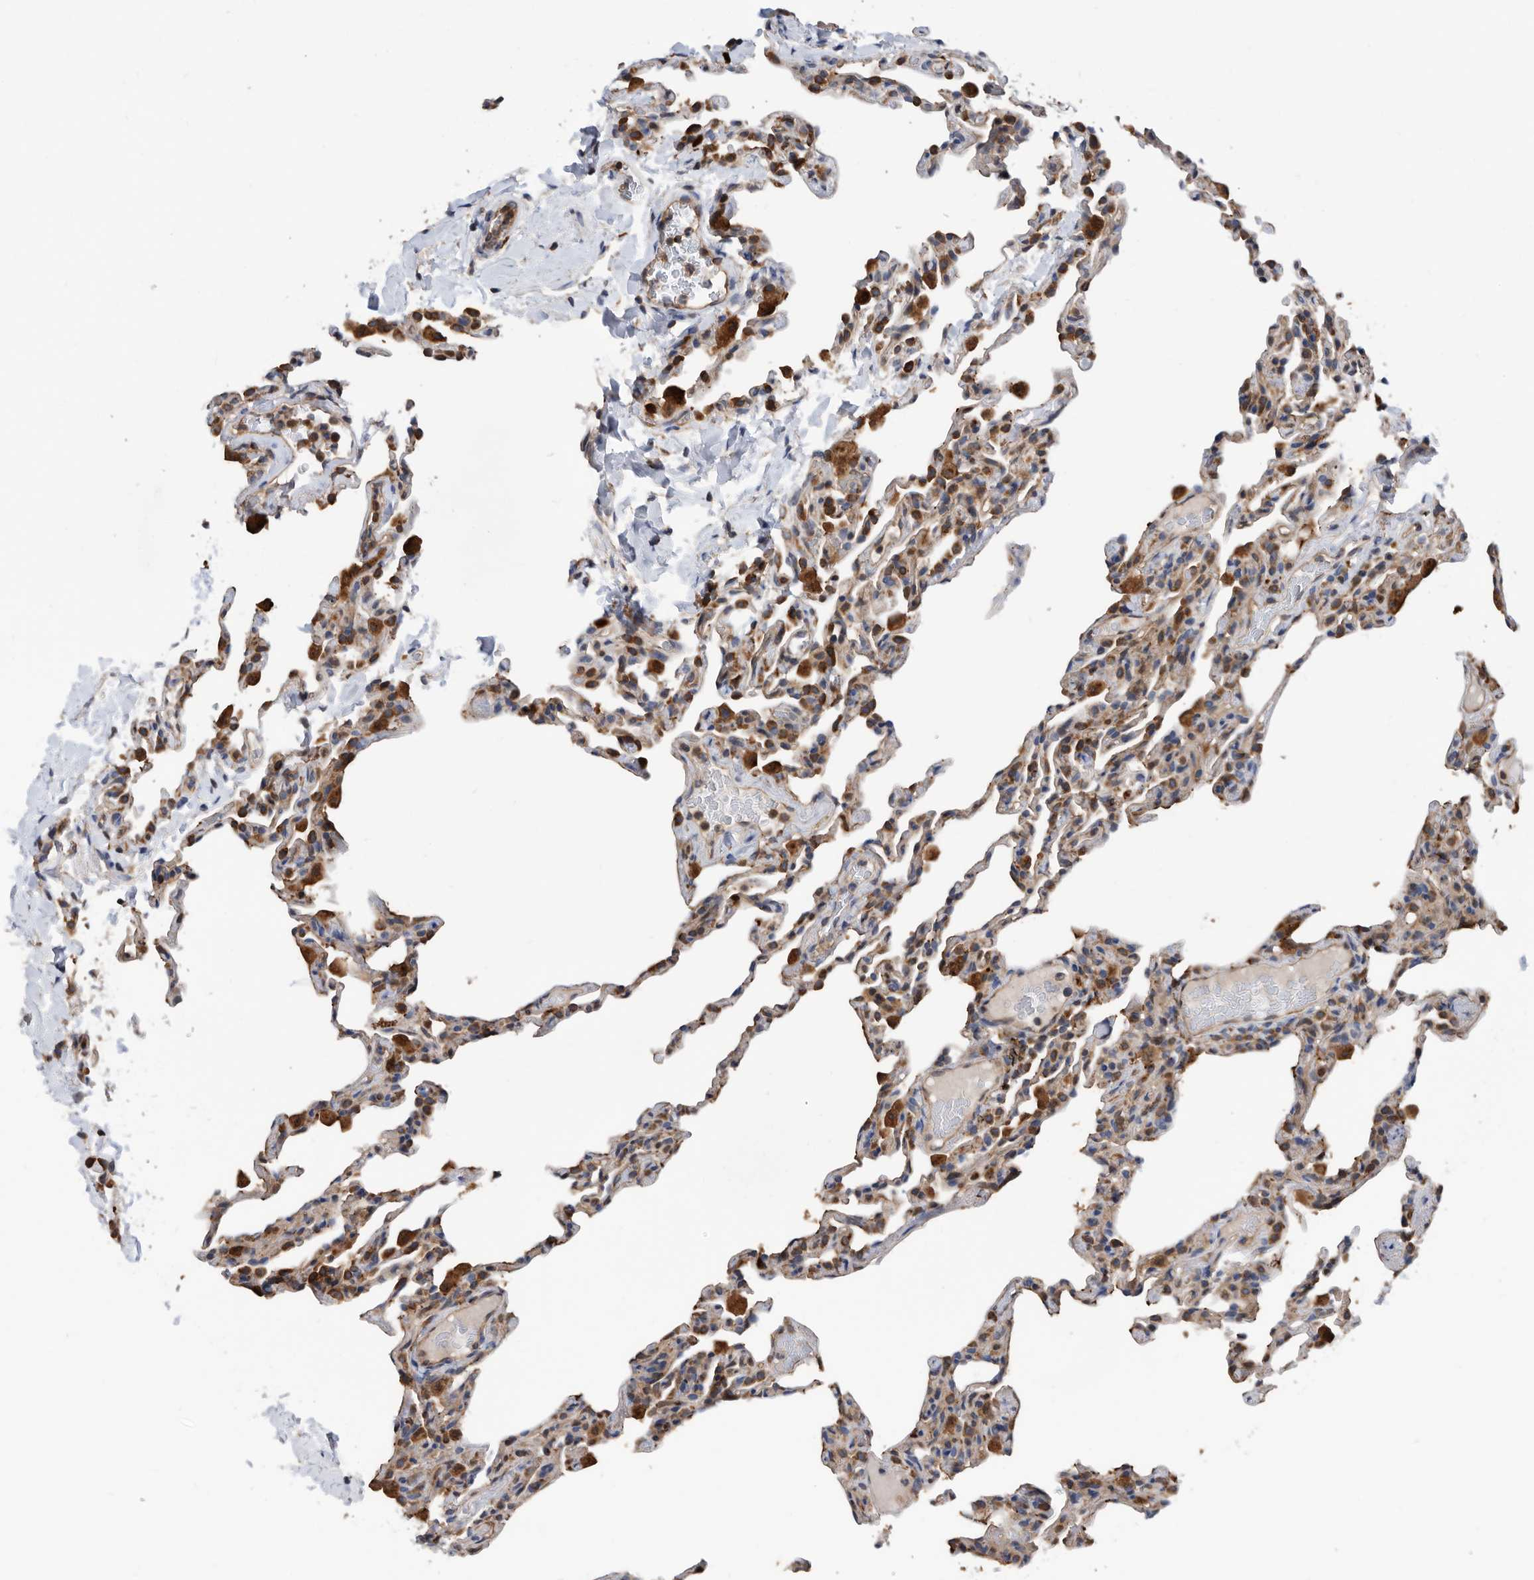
{"staining": {"intensity": "strong", "quantity": "<25%", "location": "cytoplasmic/membranous,nuclear"}, "tissue": "lung", "cell_type": "Alveolar cells", "image_type": "normal", "snomed": [{"axis": "morphology", "description": "Normal tissue, NOS"}, {"axis": "topography", "description": "Lung"}], "caption": "The micrograph shows a brown stain indicating the presence of a protein in the cytoplasmic/membranous,nuclear of alveolar cells in lung.", "gene": "ATAD2", "patient": {"sex": "male", "age": 20}}